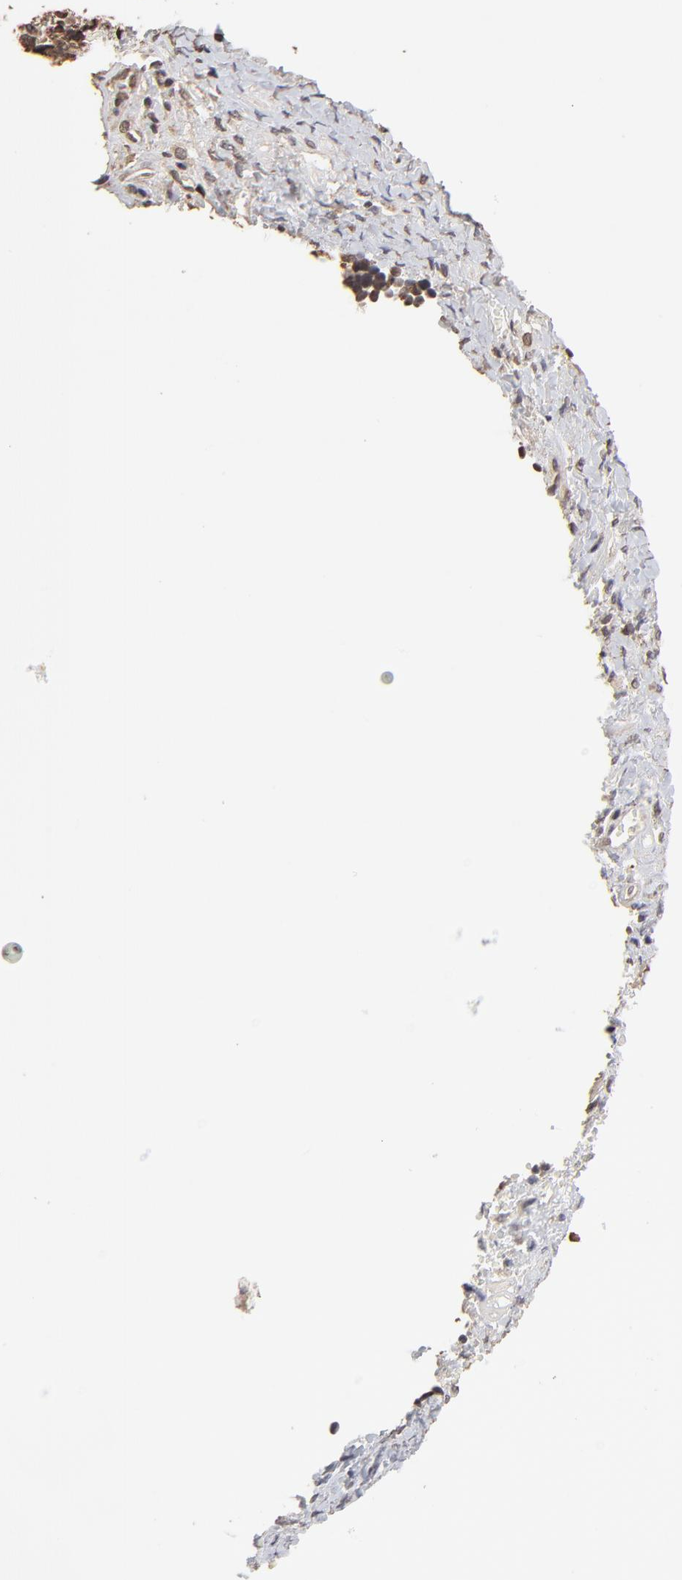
{"staining": {"intensity": "moderate", "quantity": ">75%", "location": "cytoplasmic/membranous"}, "tissue": "ovarian cancer", "cell_type": "Tumor cells", "image_type": "cancer", "snomed": [{"axis": "morphology", "description": "Cystadenocarcinoma, serous, NOS"}, {"axis": "topography", "description": "Ovary"}], "caption": "Ovarian cancer (serous cystadenocarcinoma) stained with a brown dye shows moderate cytoplasmic/membranous positive staining in approximately >75% of tumor cells.", "gene": "CHM", "patient": {"sex": "female", "age": 77}}